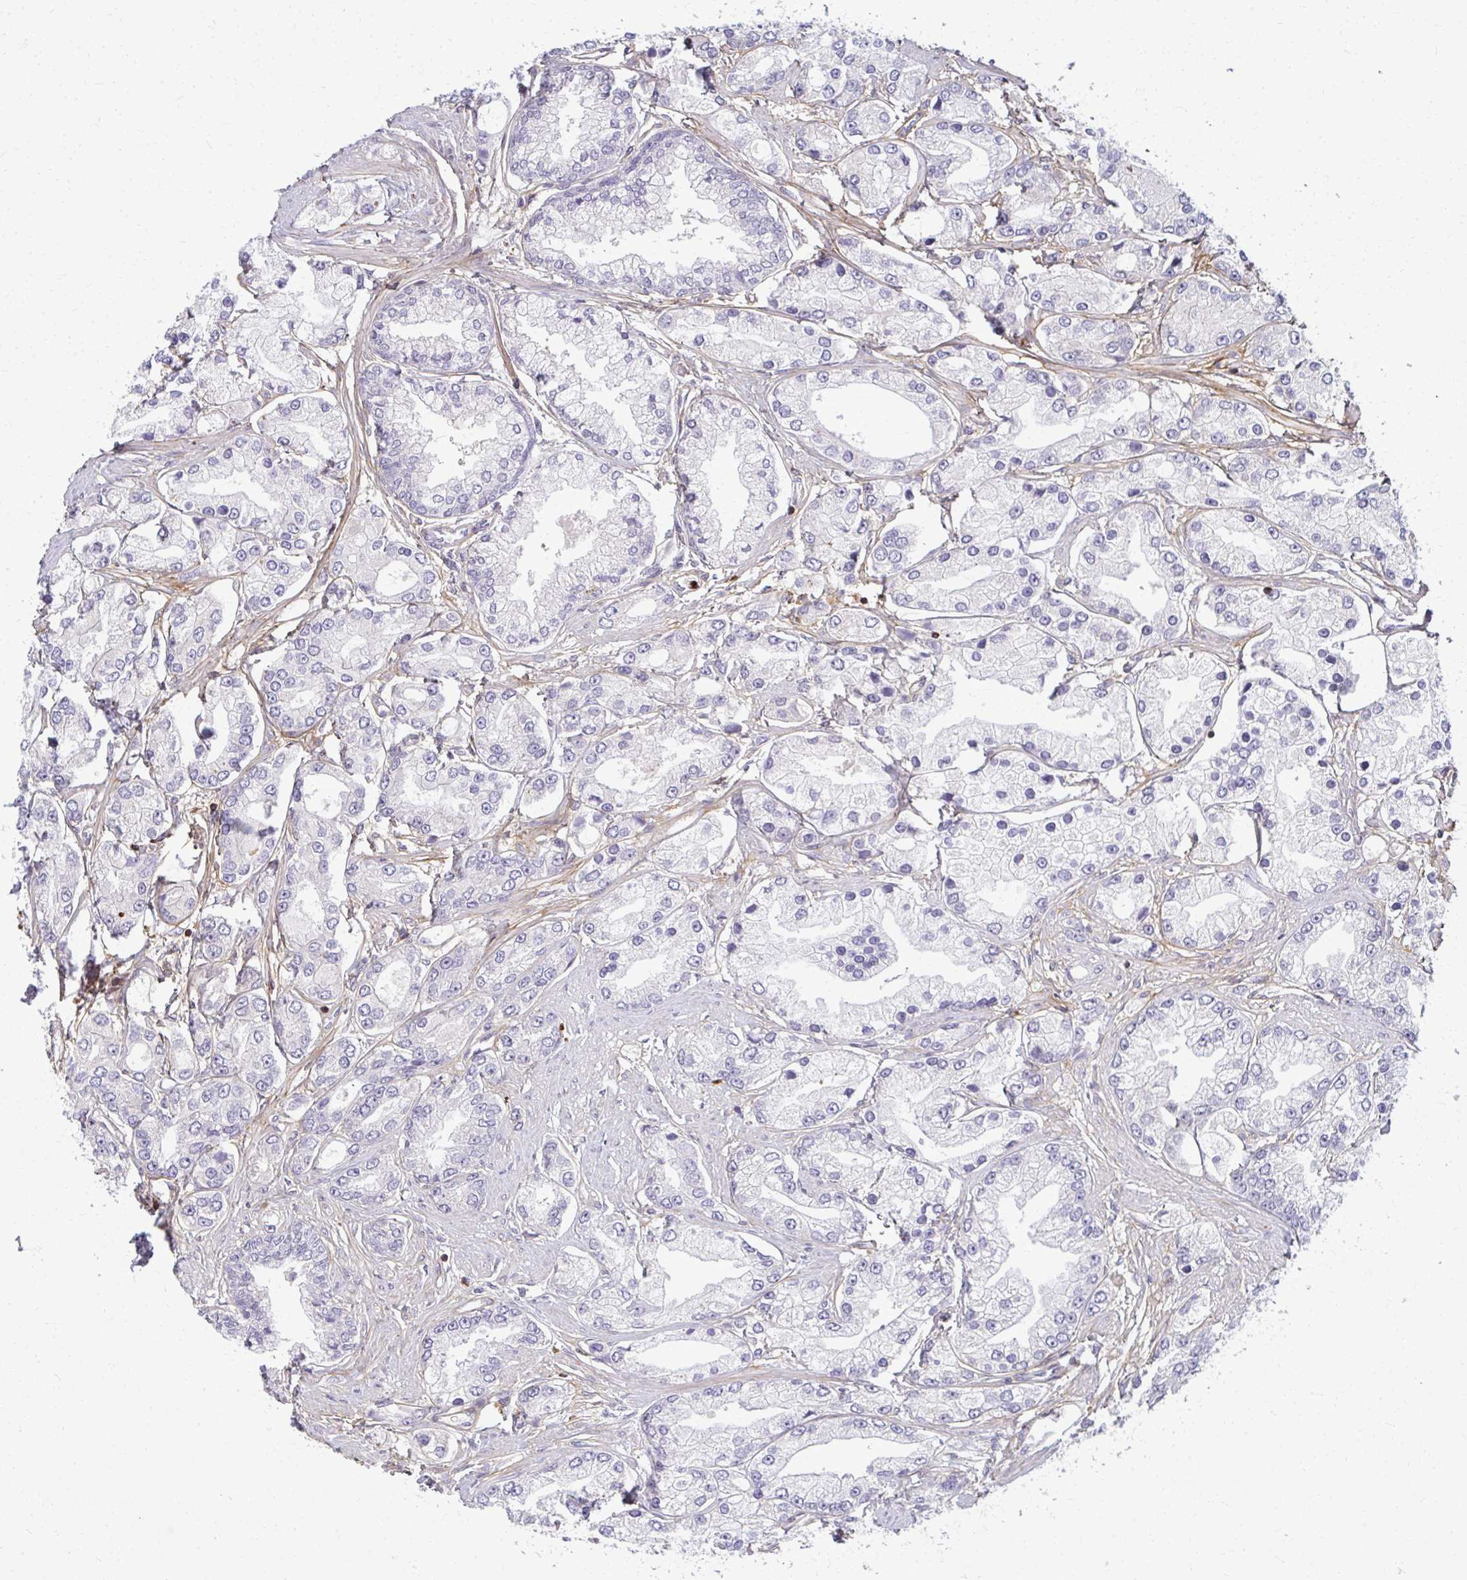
{"staining": {"intensity": "negative", "quantity": "none", "location": "none"}, "tissue": "prostate cancer", "cell_type": "Tumor cells", "image_type": "cancer", "snomed": [{"axis": "morphology", "description": "Adenocarcinoma, High grade"}, {"axis": "topography", "description": "Prostate"}], "caption": "Tumor cells are negative for protein expression in human high-grade adenocarcinoma (prostate).", "gene": "AP5M1", "patient": {"sex": "male", "age": 66}}